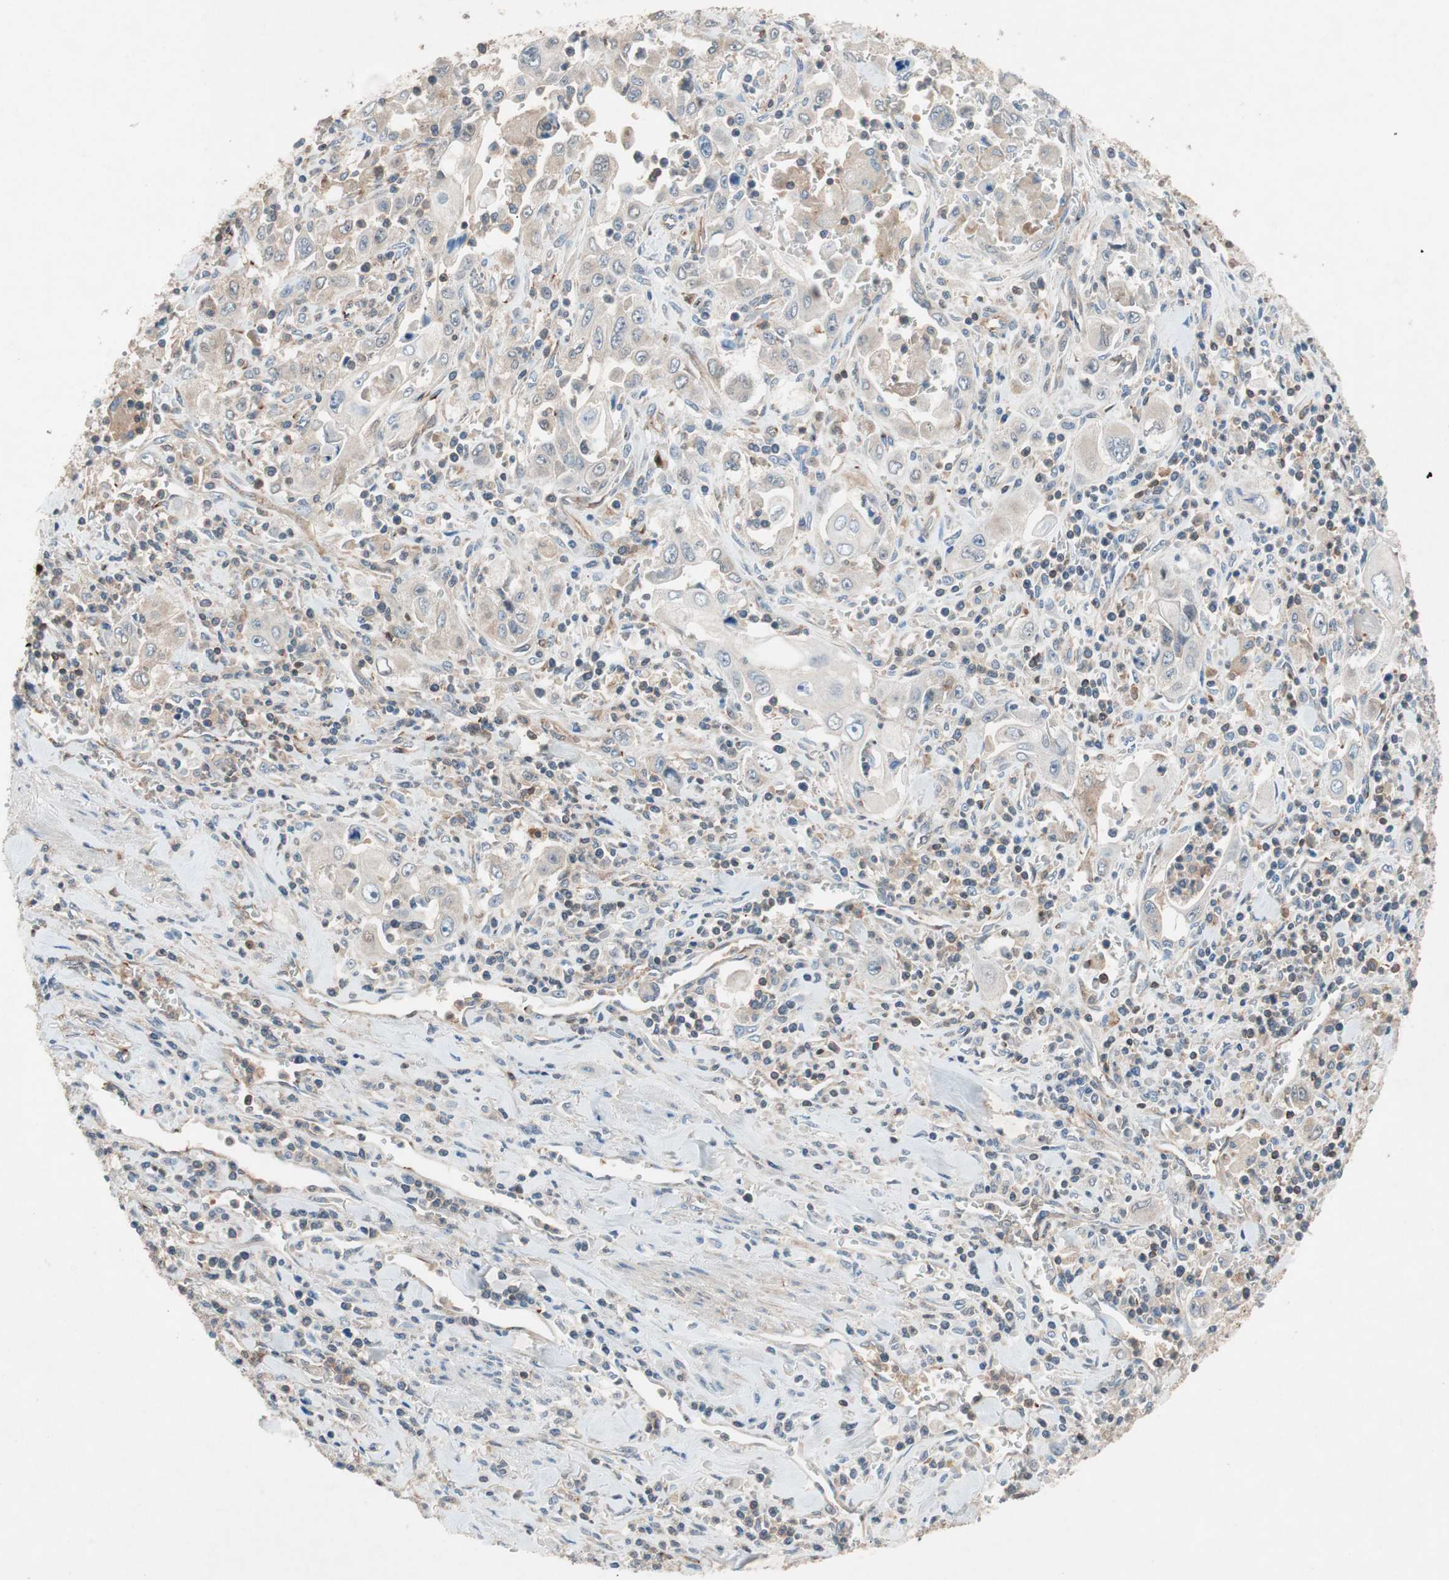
{"staining": {"intensity": "negative", "quantity": "none", "location": "none"}, "tissue": "pancreatic cancer", "cell_type": "Tumor cells", "image_type": "cancer", "snomed": [{"axis": "morphology", "description": "Adenocarcinoma, NOS"}, {"axis": "topography", "description": "Pancreas"}], "caption": "An image of adenocarcinoma (pancreatic) stained for a protein displays no brown staining in tumor cells.", "gene": "GALT", "patient": {"sex": "male", "age": 70}}